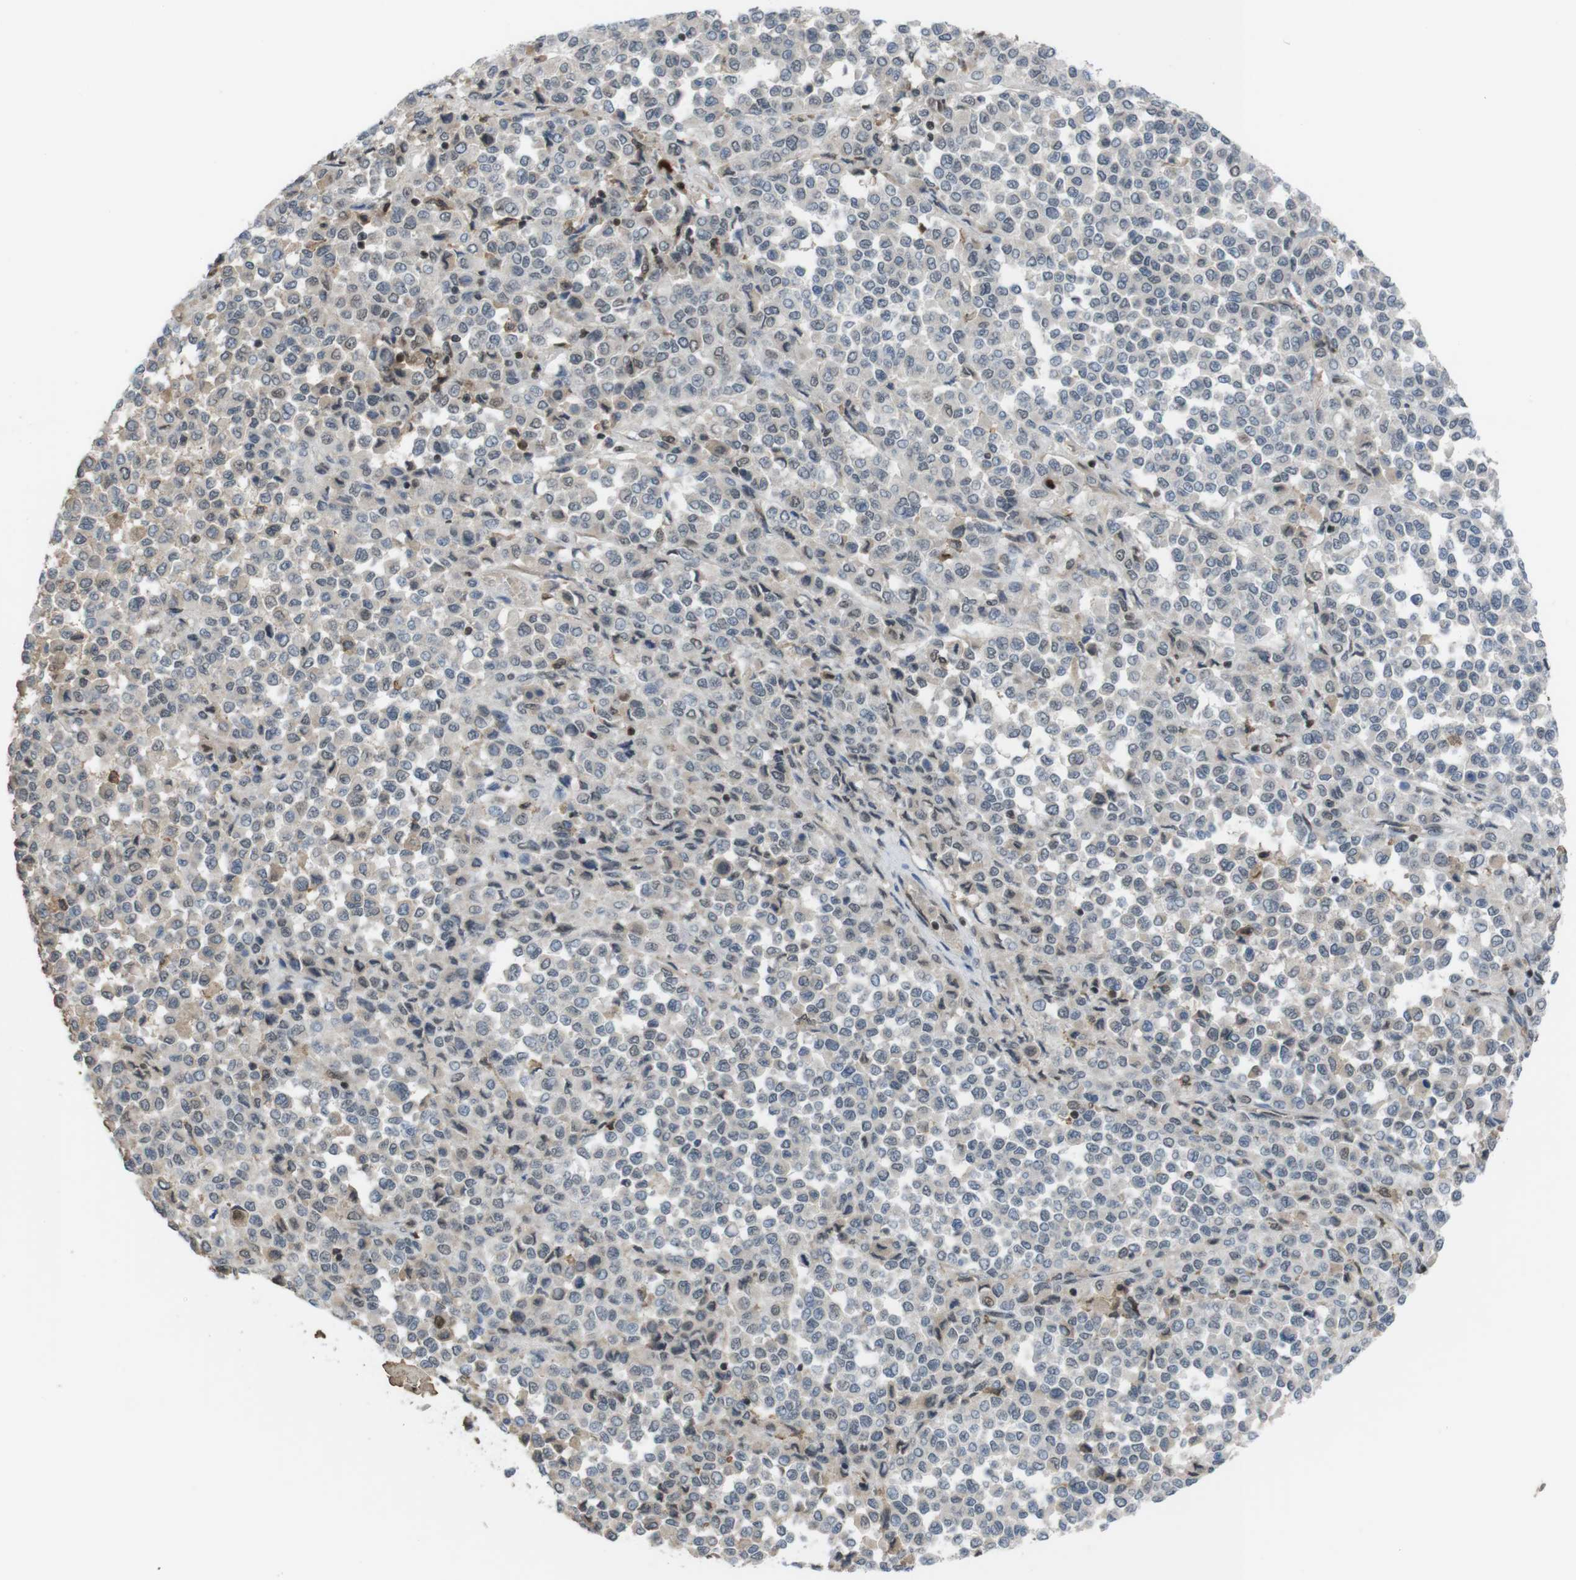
{"staining": {"intensity": "weak", "quantity": "<25%", "location": "nuclear"}, "tissue": "melanoma", "cell_type": "Tumor cells", "image_type": "cancer", "snomed": [{"axis": "morphology", "description": "Malignant melanoma, Metastatic site"}, {"axis": "topography", "description": "Pancreas"}], "caption": "High power microscopy image of an immunohistochemistry (IHC) image of melanoma, revealing no significant positivity in tumor cells.", "gene": "SUB1", "patient": {"sex": "female", "age": 30}}